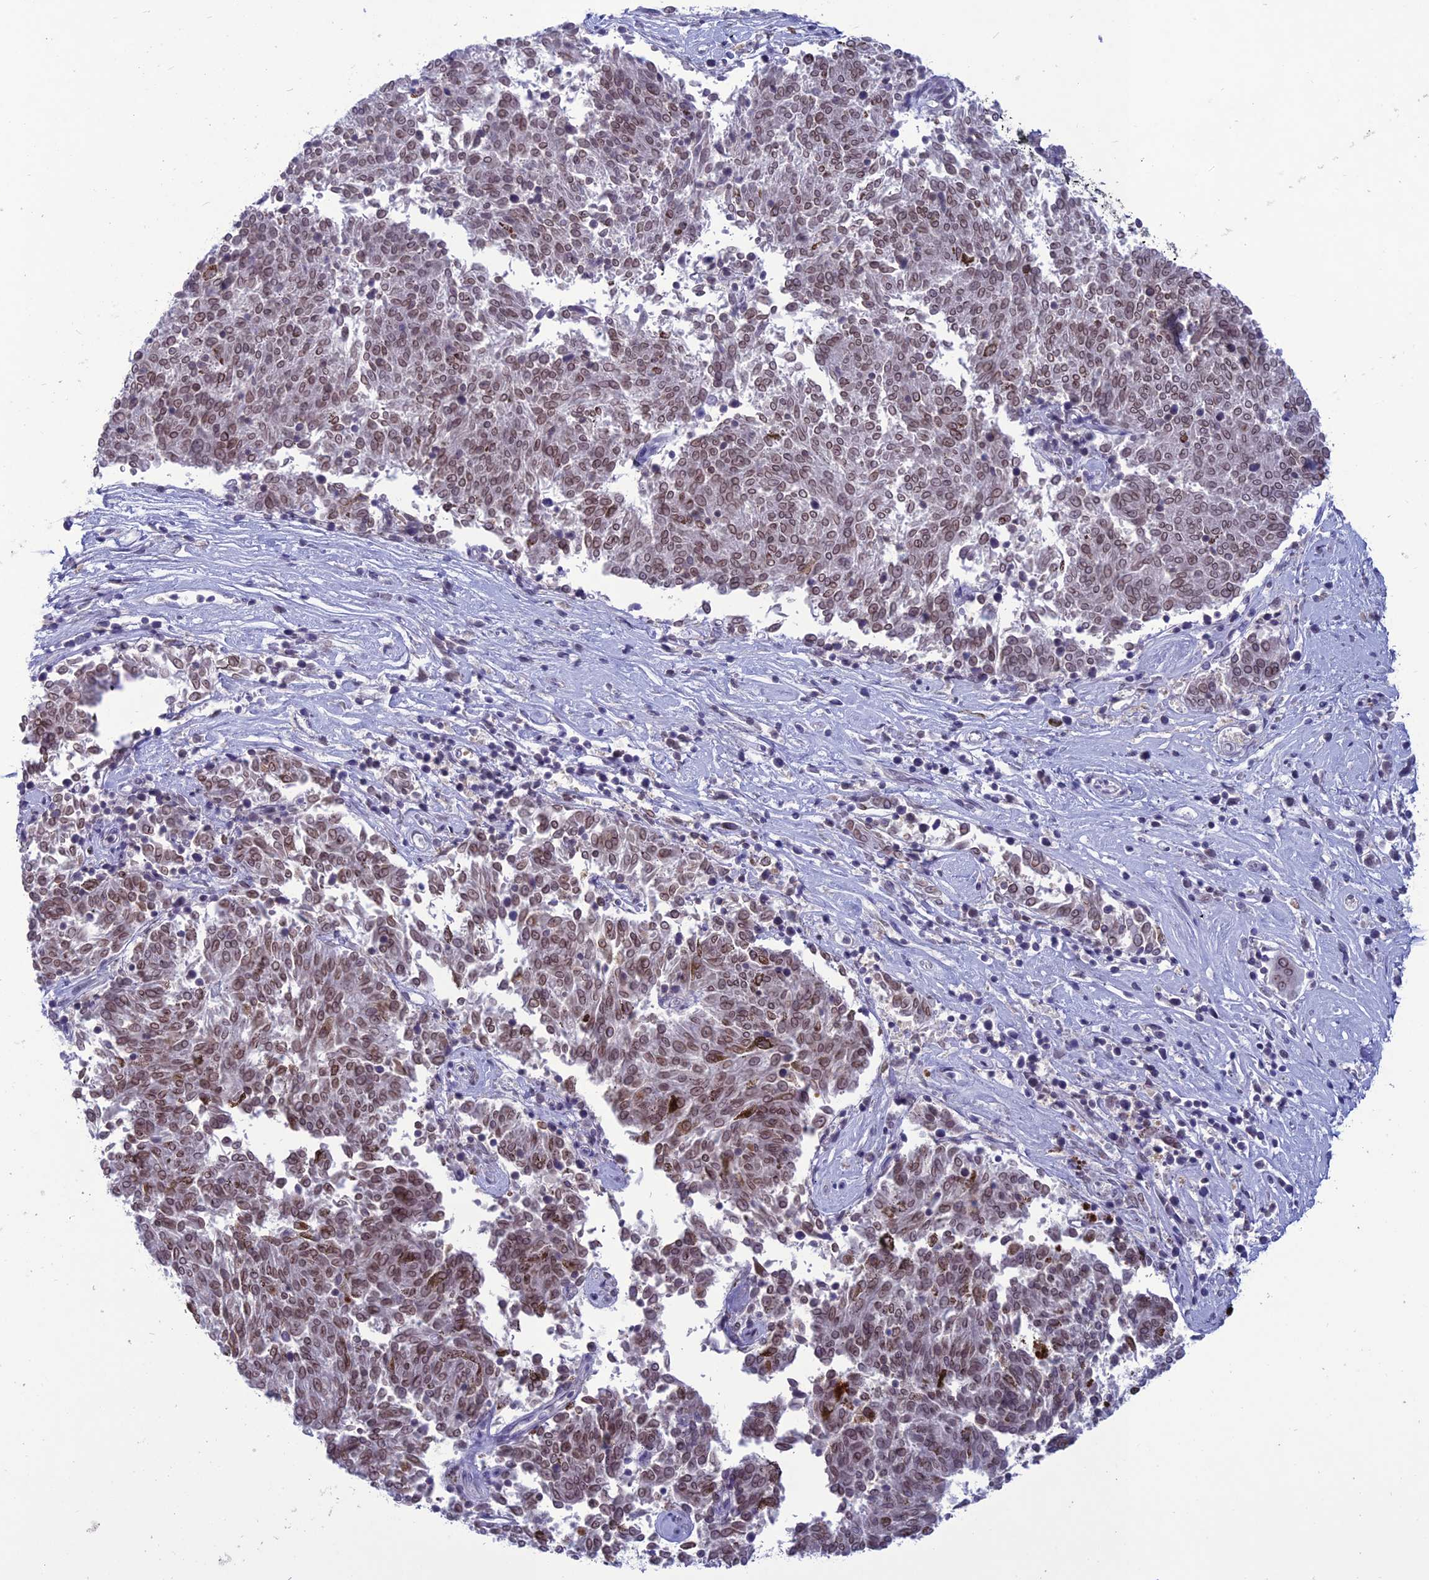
{"staining": {"intensity": "moderate", "quantity": ">75%", "location": "cytoplasmic/membranous,nuclear"}, "tissue": "melanoma", "cell_type": "Tumor cells", "image_type": "cancer", "snomed": [{"axis": "morphology", "description": "Malignant melanoma, NOS"}, {"axis": "topography", "description": "Skin"}], "caption": "Moderate cytoplasmic/membranous and nuclear staining for a protein is present in about >75% of tumor cells of malignant melanoma using immunohistochemistry.", "gene": "WDR46", "patient": {"sex": "female", "age": 72}}